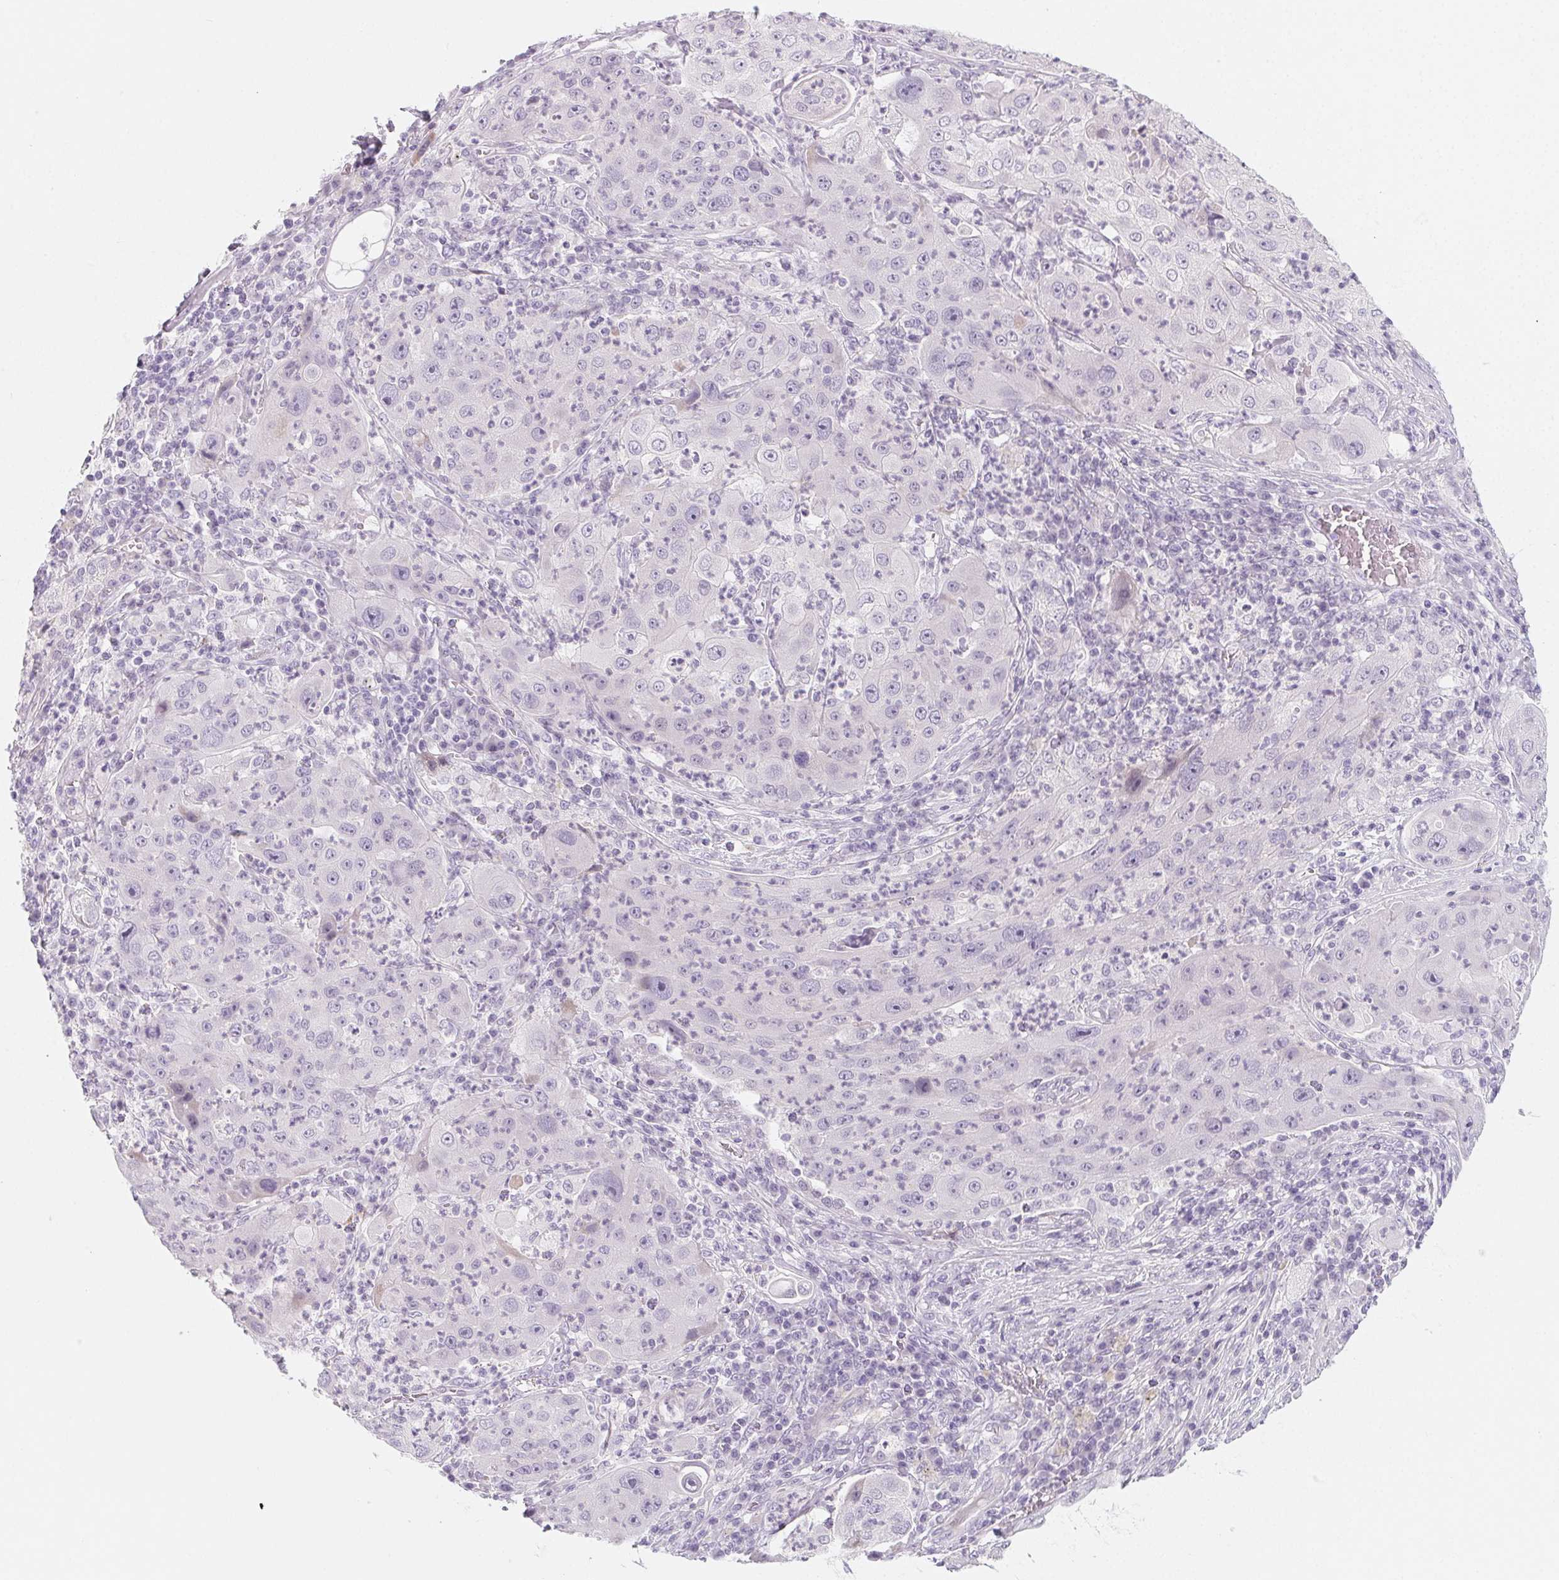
{"staining": {"intensity": "negative", "quantity": "none", "location": "none"}, "tissue": "lung cancer", "cell_type": "Tumor cells", "image_type": "cancer", "snomed": [{"axis": "morphology", "description": "Squamous cell carcinoma, NOS"}, {"axis": "topography", "description": "Lung"}], "caption": "Immunohistochemistry image of lung cancer (squamous cell carcinoma) stained for a protein (brown), which exhibits no positivity in tumor cells. (DAB (3,3'-diaminobenzidine) immunohistochemistry (IHC) visualized using brightfield microscopy, high magnification).", "gene": "SH3GL2", "patient": {"sex": "female", "age": 59}}